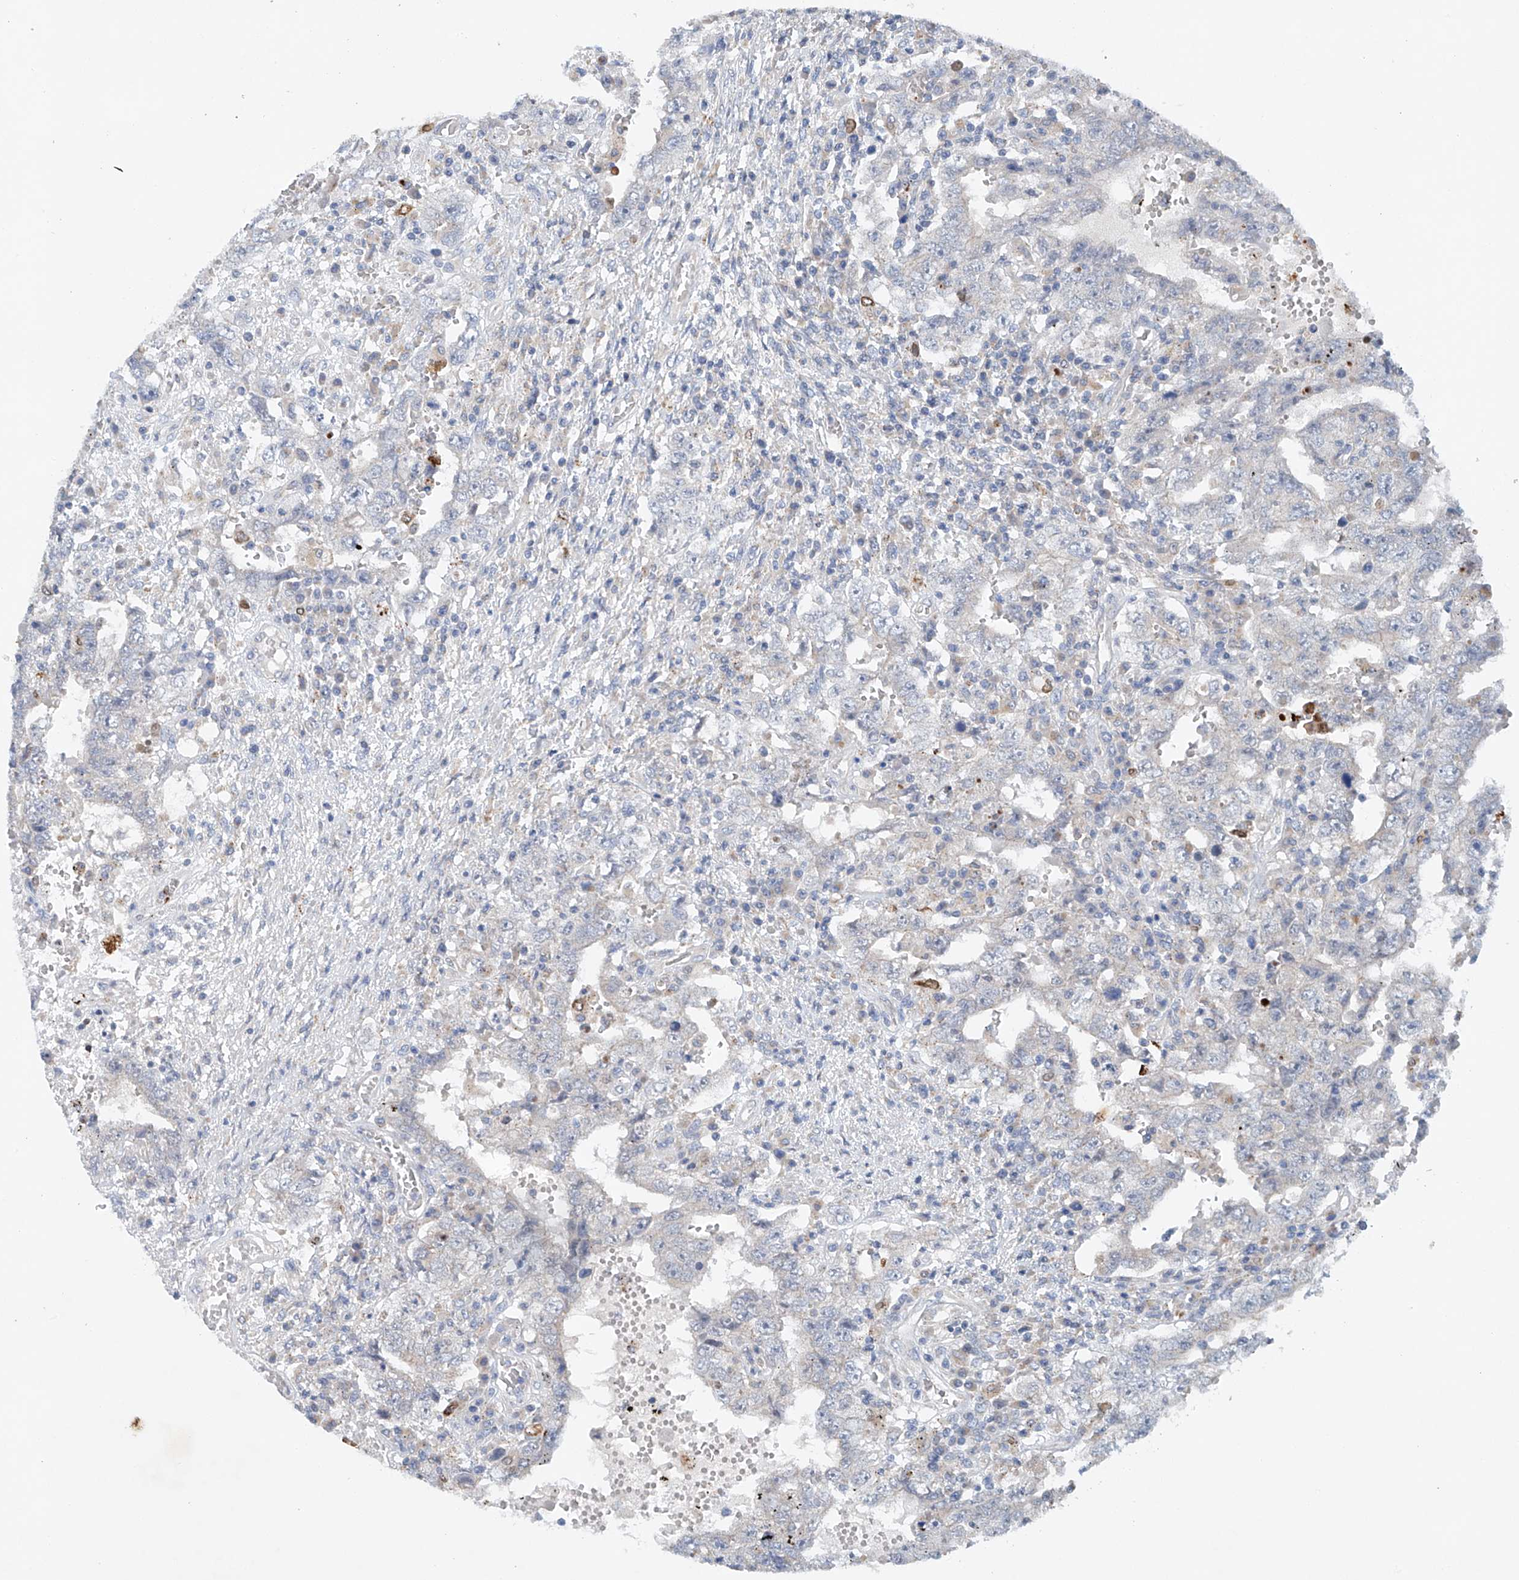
{"staining": {"intensity": "negative", "quantity": "none", "location": "none"}, "tissue": "testis cancer", "cell_type": "Tumor cells", "image_type": "cancer", "snomed": [{"axis": "morphology", "description": "Carcinoma, Embryonal, NOS"}, {"axis": "topography", "description": "Testis"}], "caption": "Immunohistochemistry (IHC) of human embryonal carcinoma (testis) displays no positivity in tumor cells.", "gene": "CEP85L", "patient": {"sex": "male", "age": 26}}